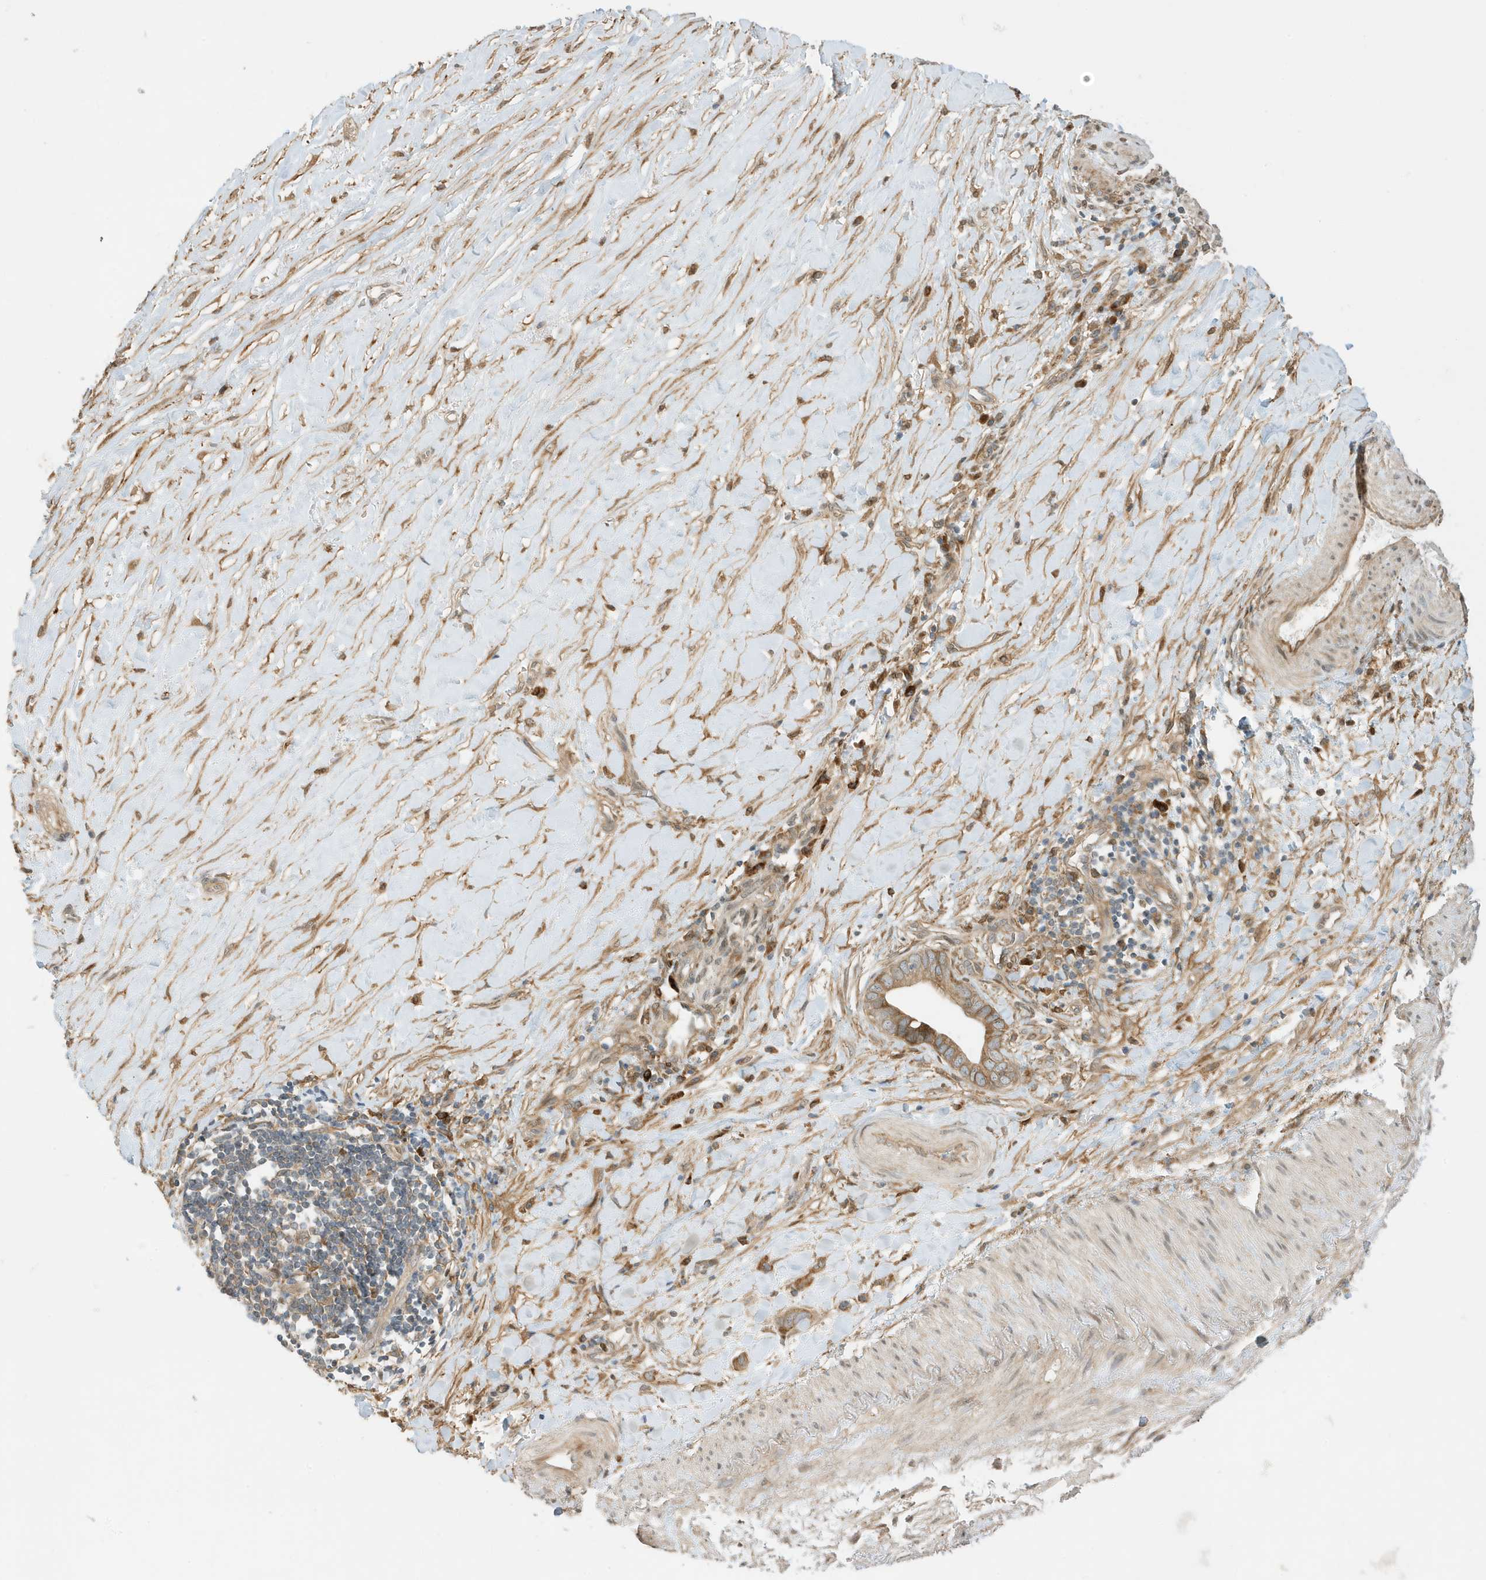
{"staining": {"intensity": "moderate", "quantity": ">75%", "location": "cytoplasmic/membranous"}, "tissue": "liver cancer", "cell_type": "Tumor cells", "image_type": "cancer", "snomed": [{"axis": "morphology", "description": "Cholangiocarcinoma"}, {"axis": "topography", "description": "Liver"}], "caption": "Immunohistochemistry (IHC) (DAB) staining of human cholangiocarcinoma (liver) shows moderate cytoplasmic/membranous protein positivity in approximately >75% of tumor cells.", "gene": "SCARF2", "patient": {"sex": "female", "age": 79}}